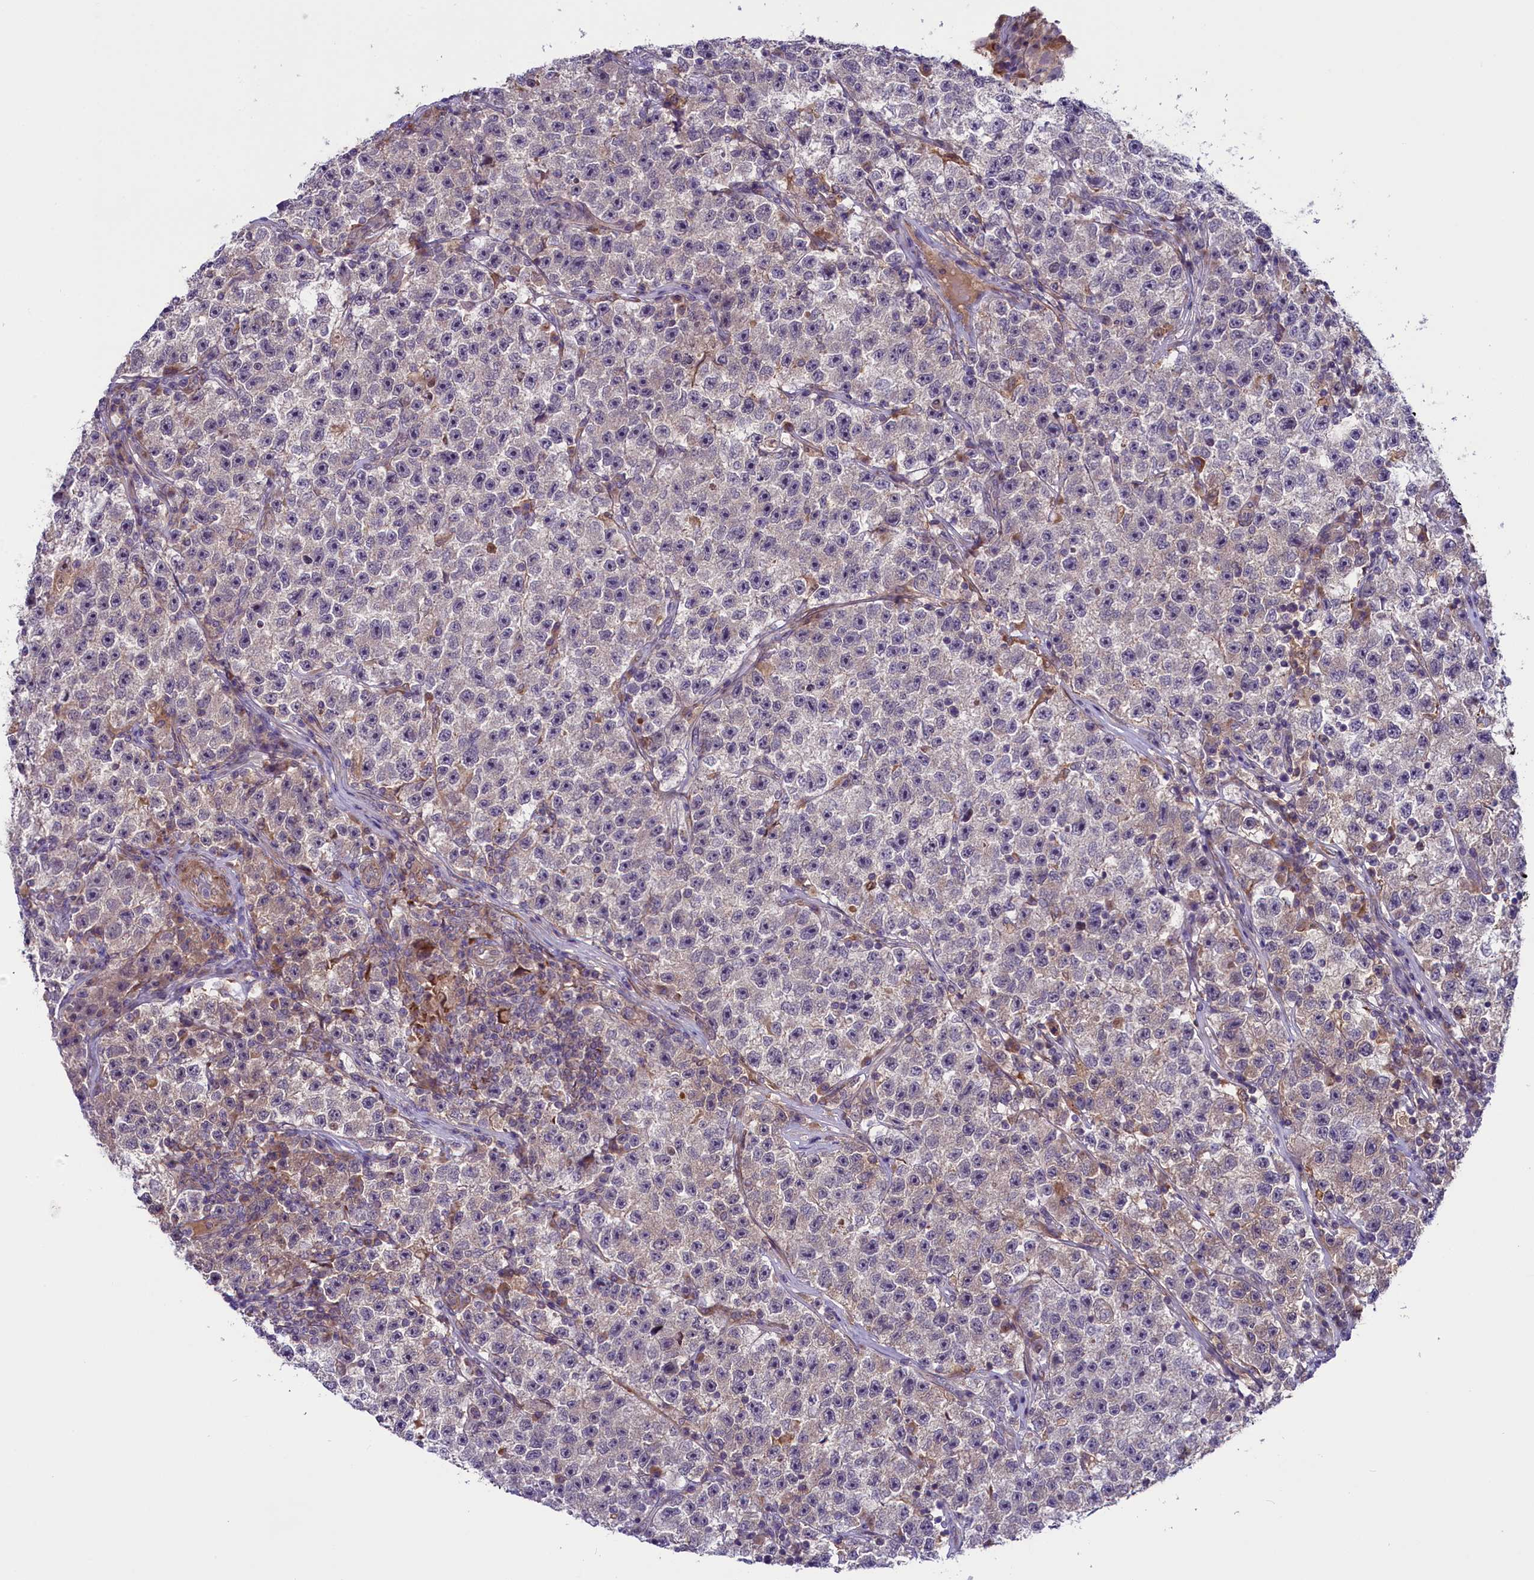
{"staining": {"intensity": "negative", "quantity": "none", "location": "none"}, "tissue": "testis cancer", "cell_type": "Tumor cells", "image_type": "cancer", "snomed": [{"axis": "morphology", "description": "Seminoma, NOS"}, {"axis": "topography", "description": "Testis"}], "caption": "Immunohistochemical staining of testis seminoma demonstrates no significant expression in tumor cells.", "gene": "COG8", "patient": {"sex": "male", "age": 22}}